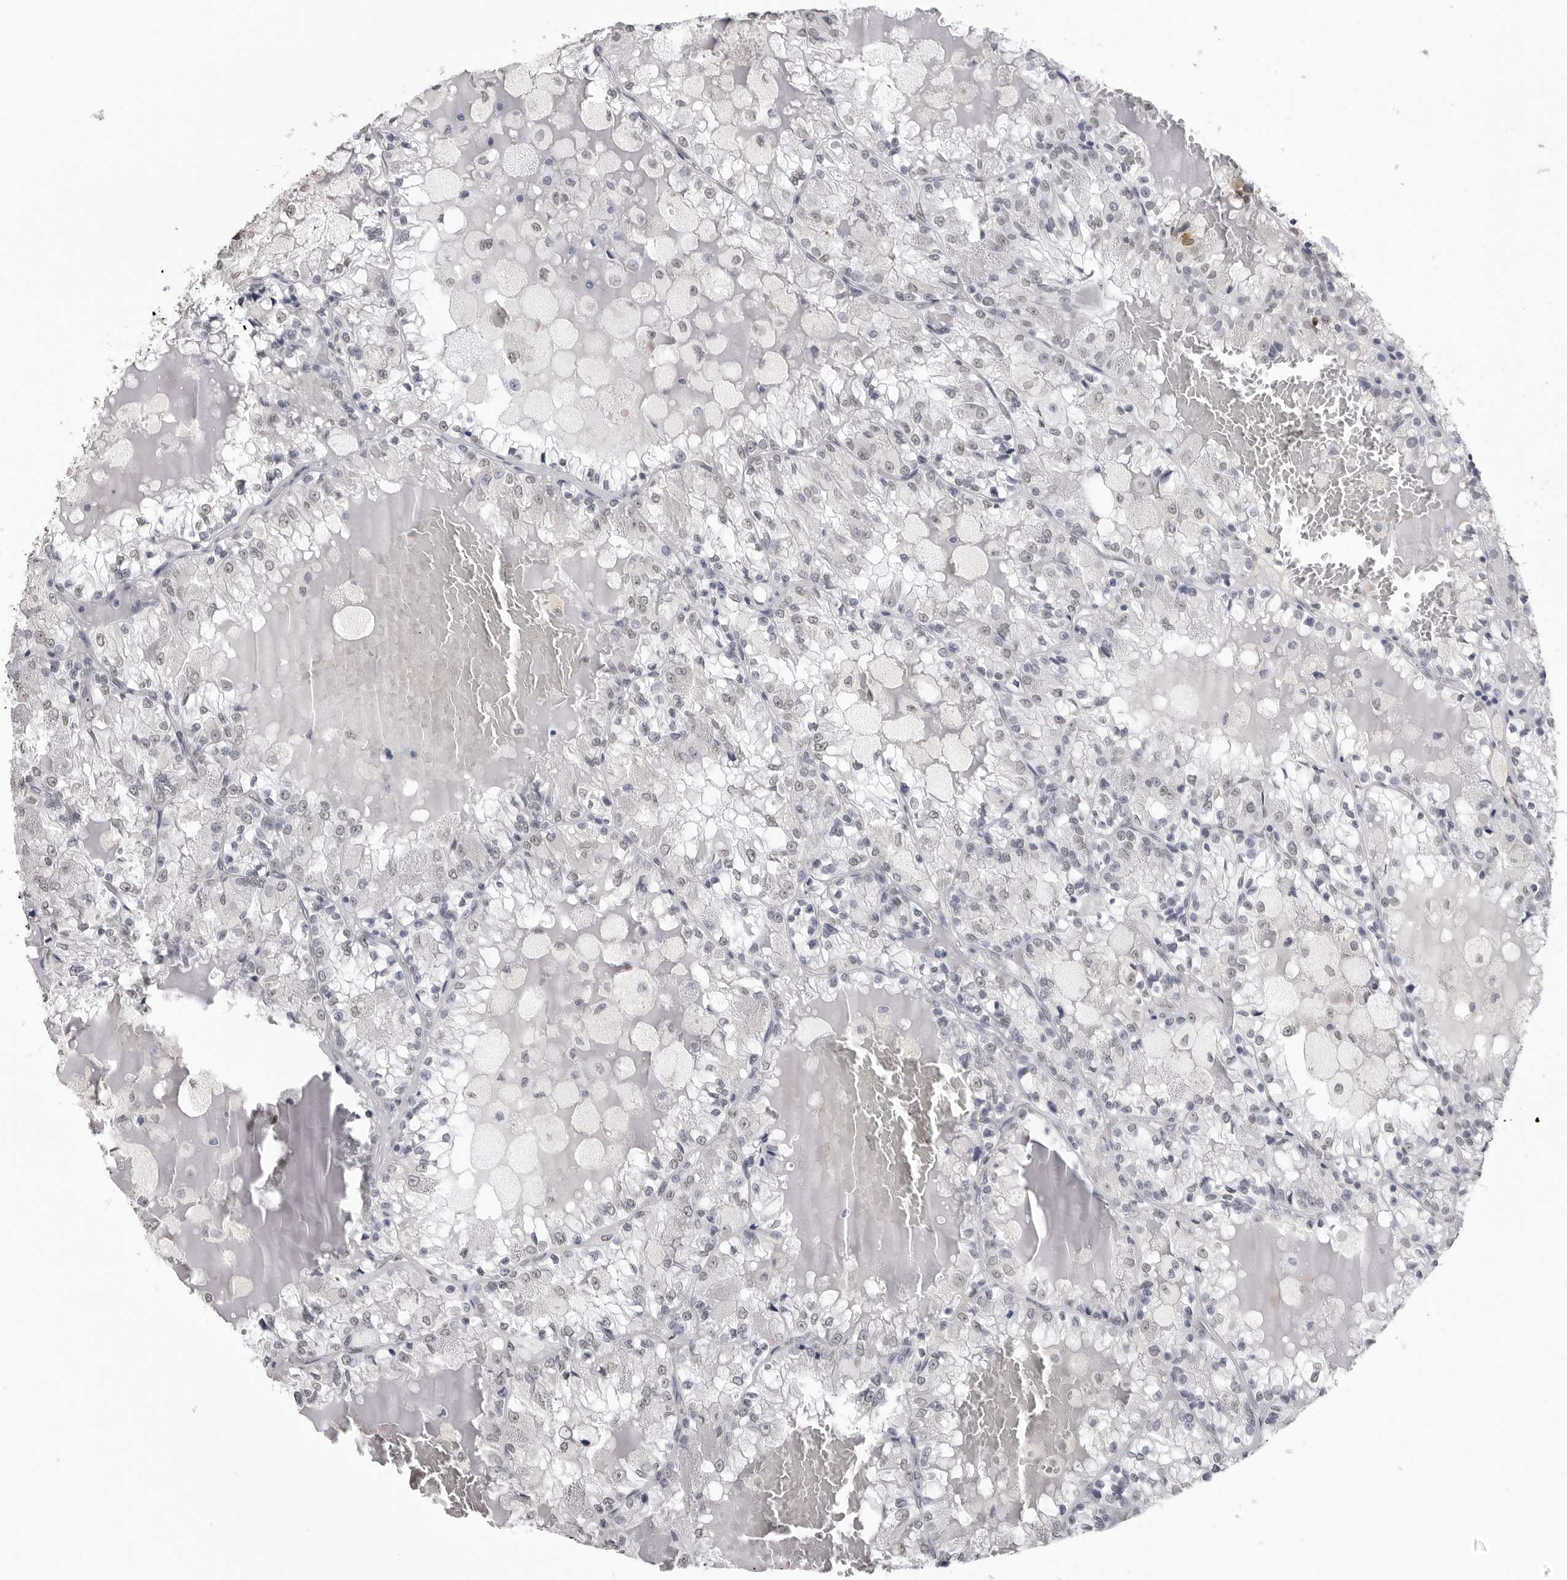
{"staining": {"intensity": "weak", "quantity": "<25%", "location": "nuclear"}, "tissue": "renal cancer", "cell_type": "Tumor cells", "image_type": "cancer", "snomed": [{"axis": "morphology", "description": "Adenocarcinoma, NOS"}, {"axis": "topography", "description": "Kidney"}], "caption": "Renal adenocarcinoma stained for a protein using immunohistochemistry (IHC) exhibits no positivity tumor cells.", "gene": "HEPACAM", "patient": {"sex": "female", "age": 56}}